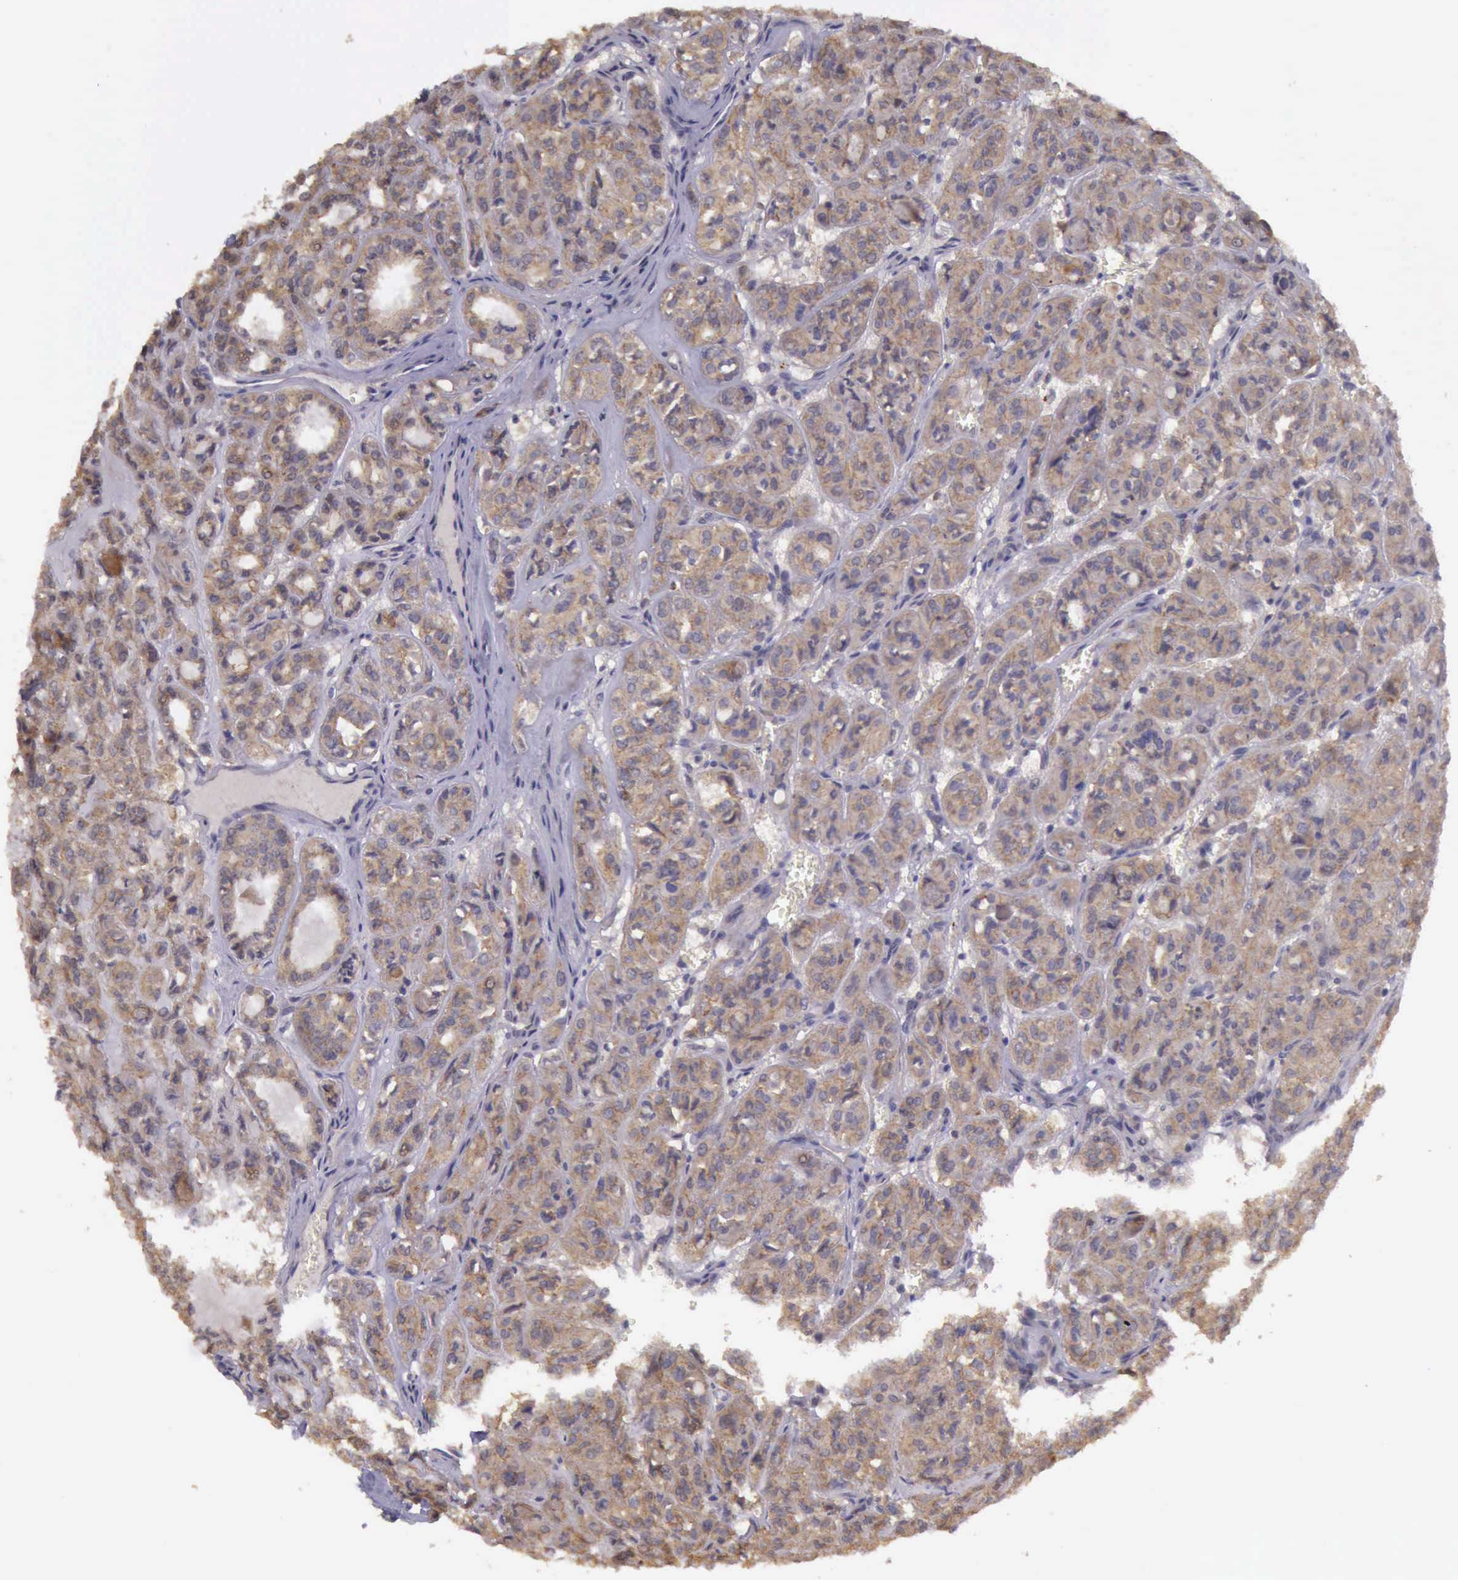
{"staining": {"intensity": "moderate", "quantity": ">75%", "location": "cytoplasmic/membranous"}, "tissue": "thyroid cancer", "cell_type": "Tumor cells", "image_type": "cancer", "snomed": [{"axis": "morphology", "description": "Follicular adenoma carcinoma, NOS"}, {"axis": "topography", "description": "Thyroid gland"}], "caption": "This histopathology image demonstrates IHC staining of human follicular adenoma carcinoma (thyroid), with medium moderate cytoplasmic/membranous staining in approximately >75% of tumor cells.", "gene": "EIF5", "patient": {"sex": "female", "age": 71}}